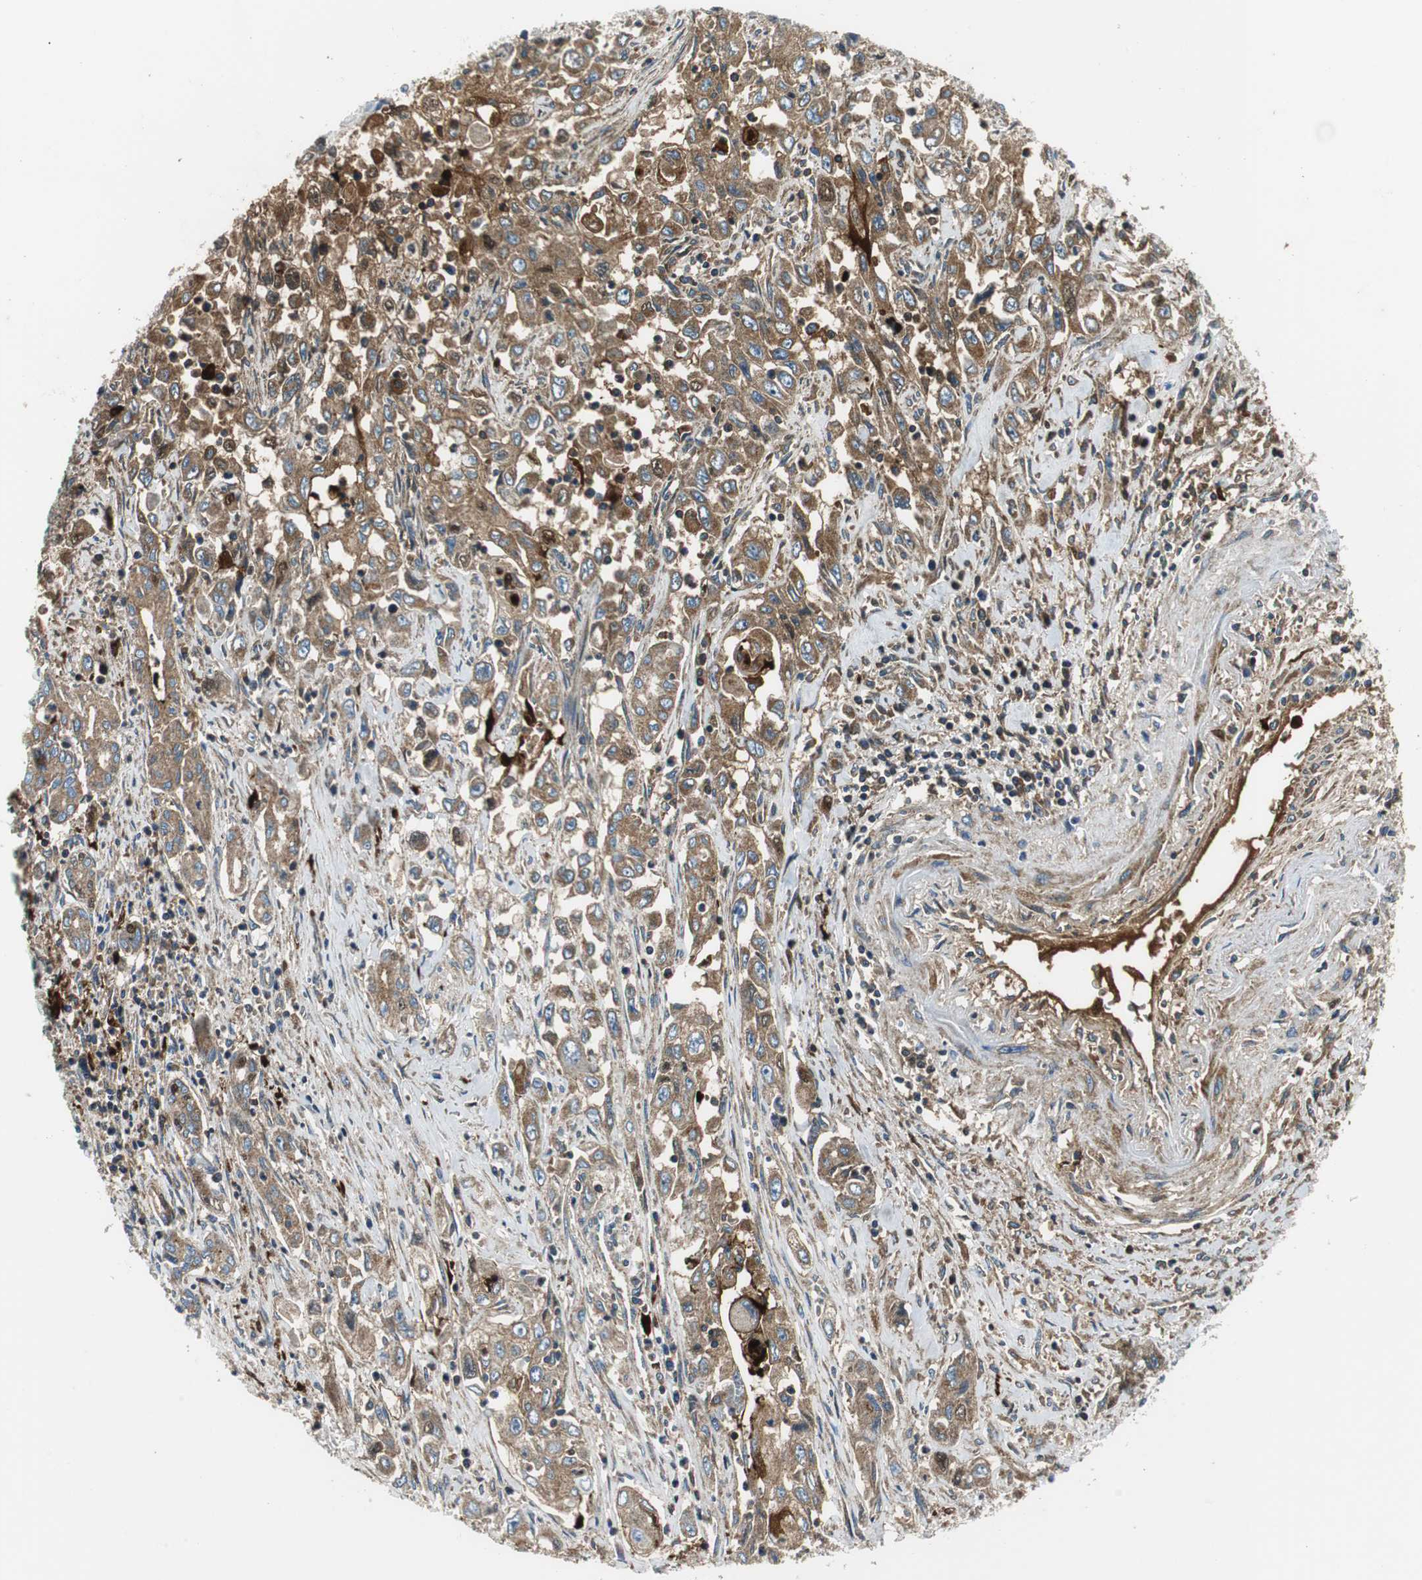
{"staining": {"intensity": "weak", "quantity": ">75%", "location": "cytoplasmic/membranous"}, "tissue": "pancreatic cancer", "cell_type": "Tumor cells", "image_type": "cancer", "snomed": [{"axis": "morphology", "description": "Adenocarcinoma, NOS"}, {"axis": "topography", "description": "Pancreas"}], "caption": "Immunohistochemical staining of pancreatic cancer demonstrates low levels of weak cytoplasmic/membranous staining in approximately >75% of tumor cells. (Brightfield microscopy of DAB IHC at high magnification).", "gene": "ORM1", "patient": {"sex": "male", "age": 70}}